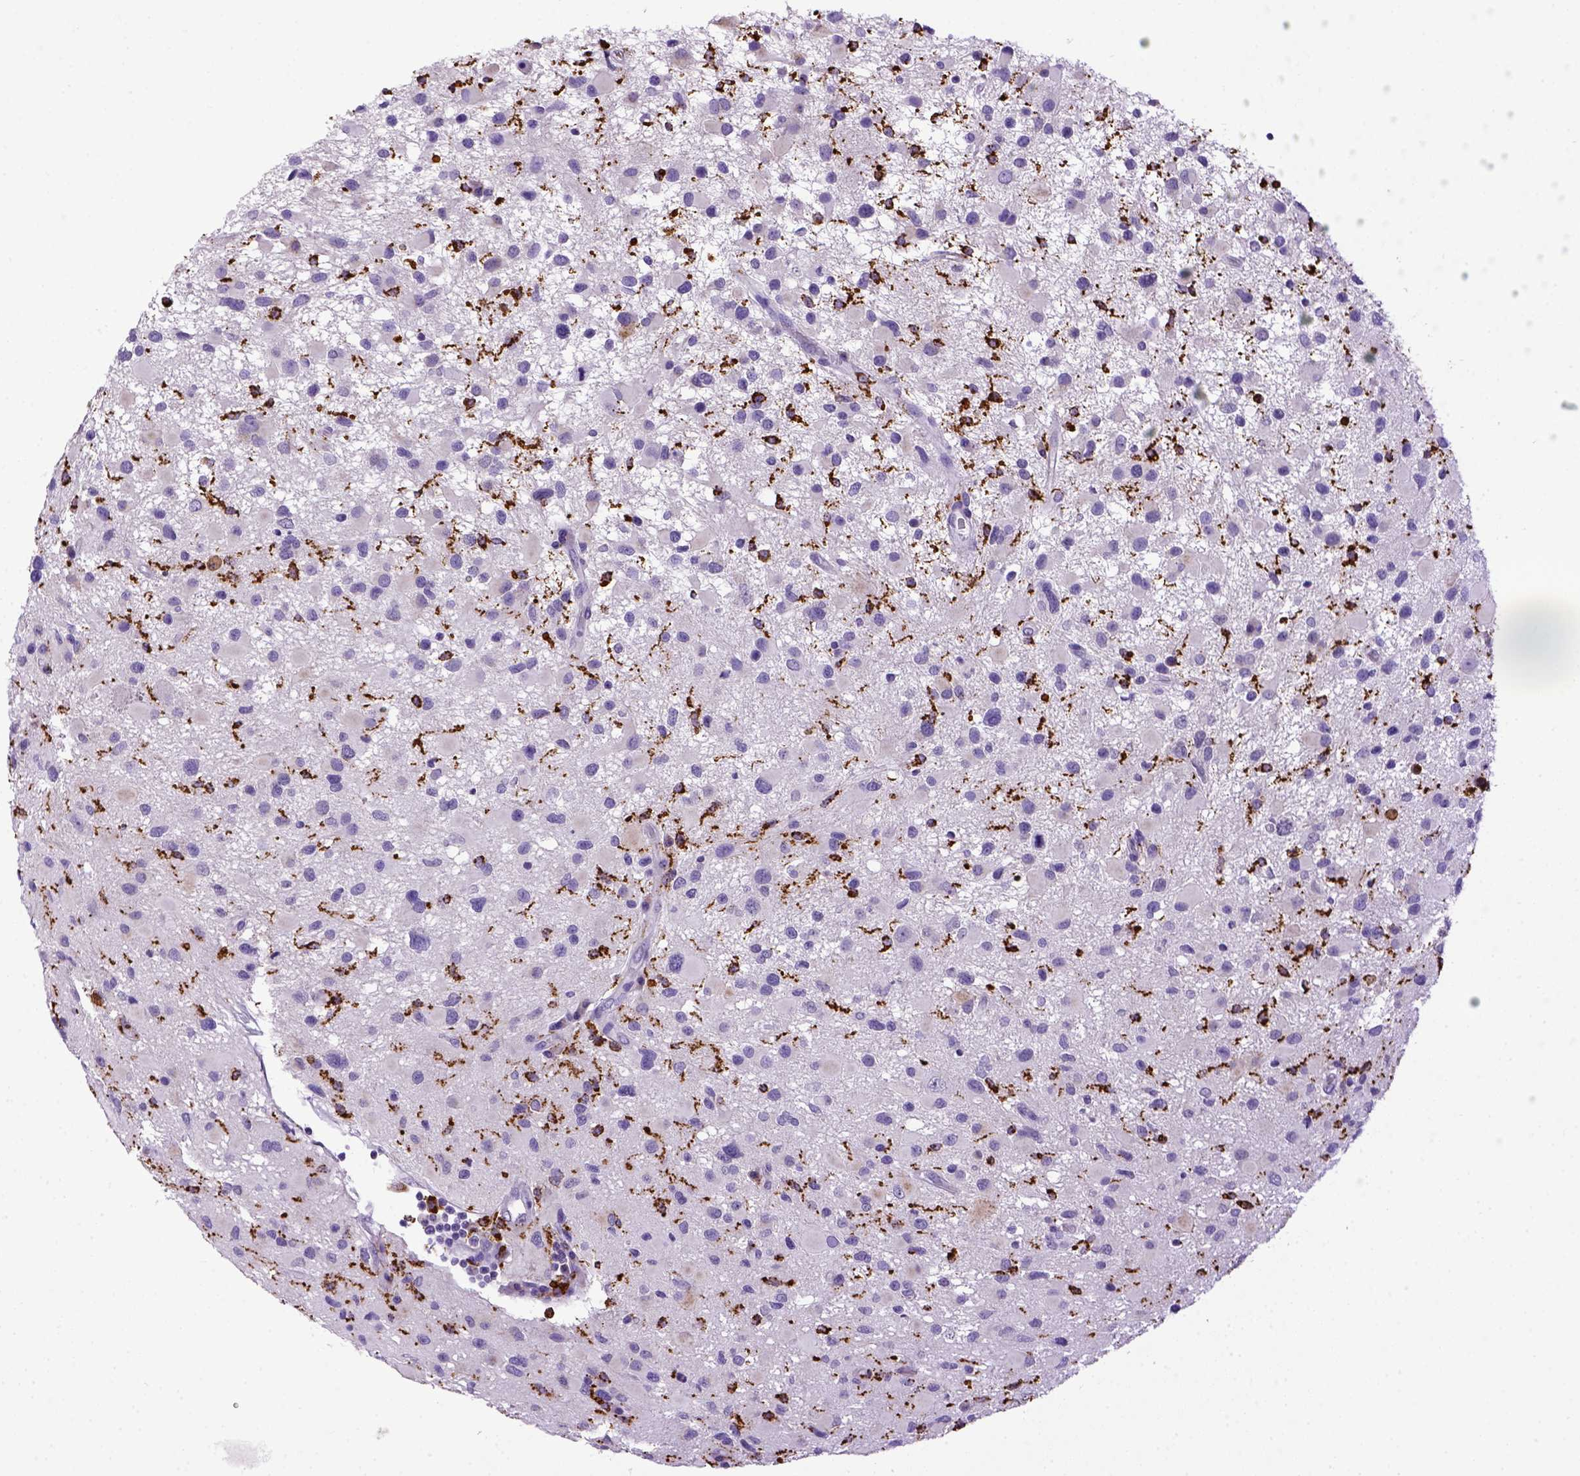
{"staining": {"intensity": "negative", "quantity": "none", "location": "none"}, "tissue": "glioma", "cell_type": "Tumor cells", "image_type": "cancer", "snomed": [{"axis": "morphology", "description": "Glioma, malignant, Low grade"}, {"axis": "topography", "description": "Brain"}], "caption": "A photomicrograph of glioma stained for a protein reveals no brown staining in tumor cells.", "gene": "CD68", "patient": {"sex": "female", "age": 32}}